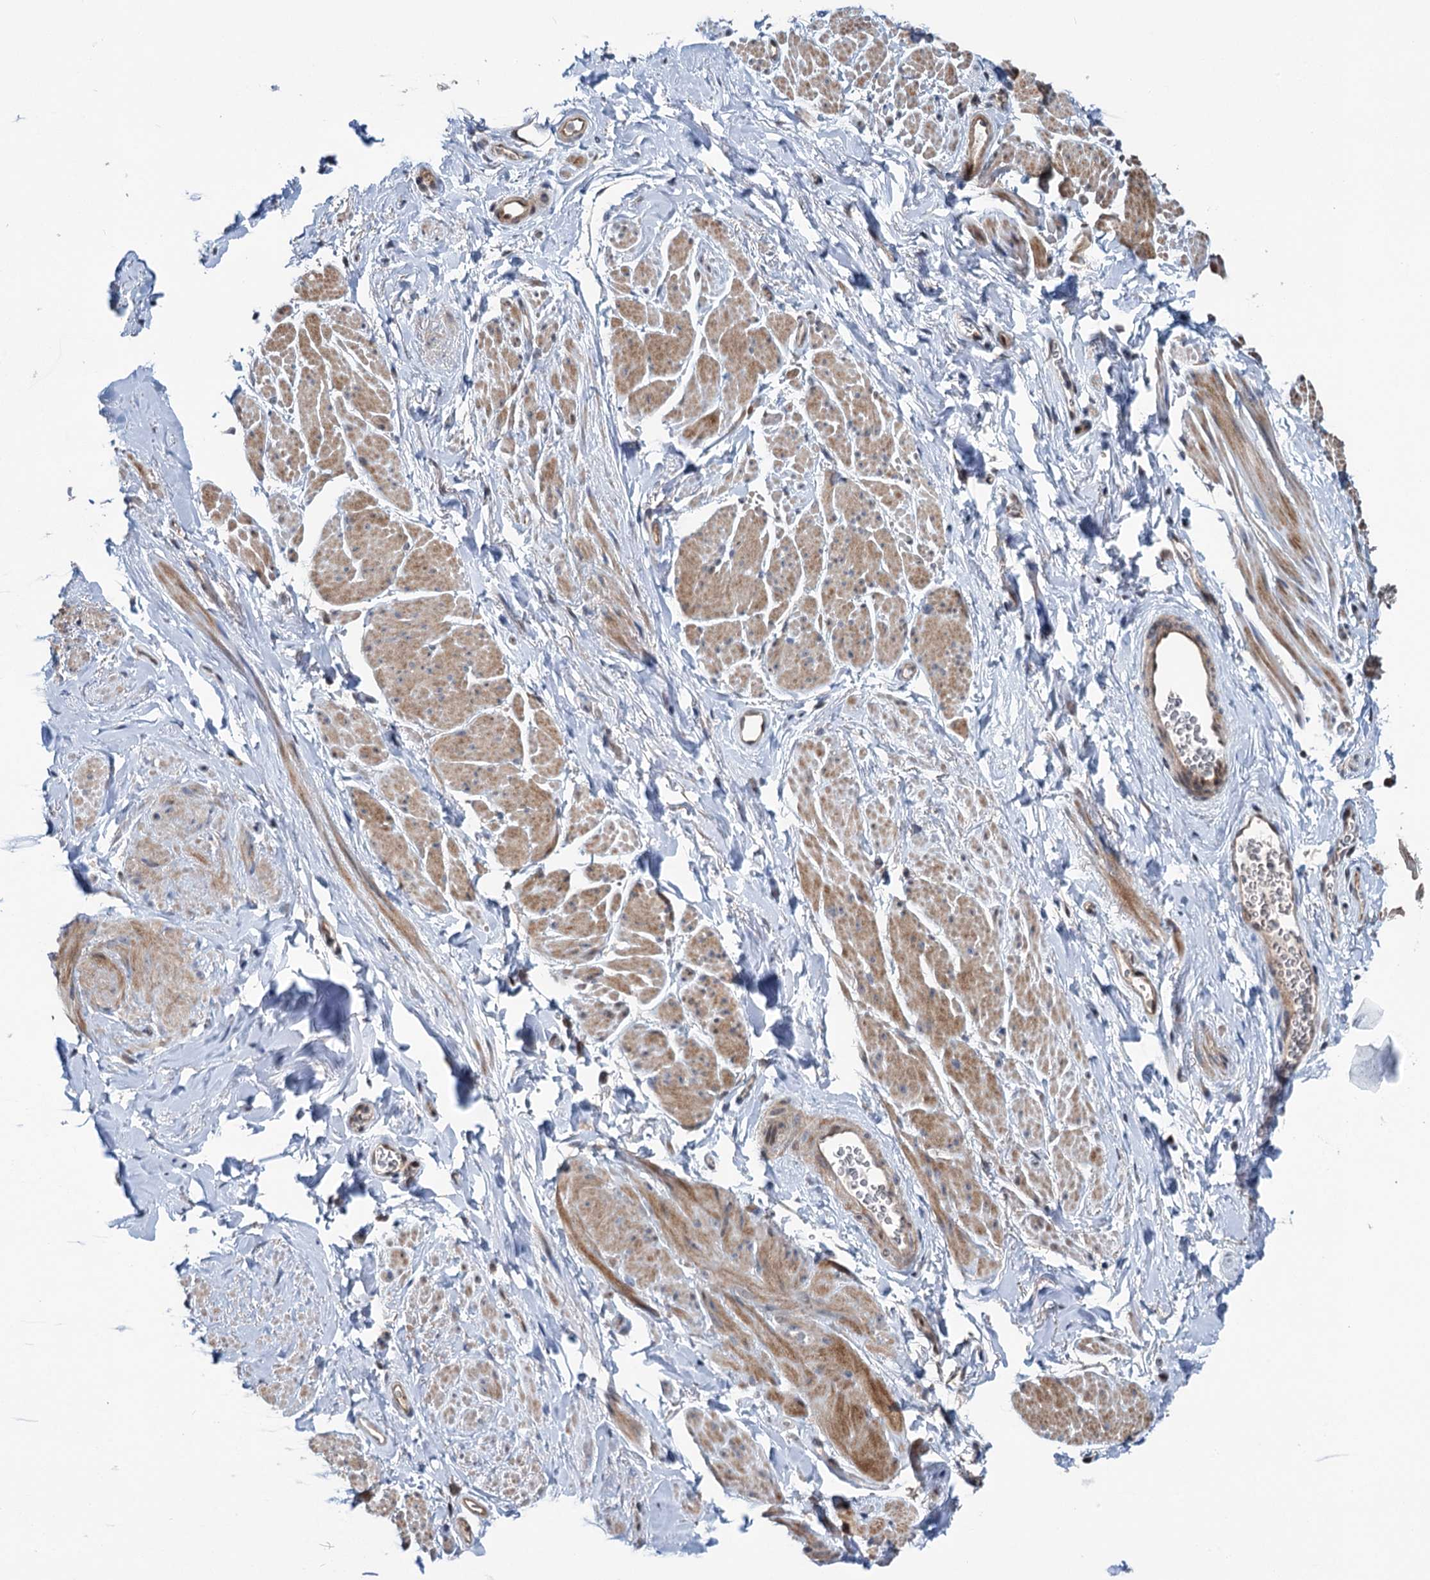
{"staining": {"intensity": "moderate", "quantity": "25%-75%", "location": "cytoplasmic/membranous"}, "tissue": "smooth muscle", "cell_type": "Smooth muscle cells", "image_type": "normal", "snomed": [{"axis": "morphology", "description": "Normal tissue, NOS"}, {"axis": "topography", "description": "Smooth muscle"}, {"axis": "topography", "description": "Peripheral nerve tissue"}], "caption": "Smooth muscle stained for a protein (brown) displays moderate cytoplasmic/membranous positive expression in about 25%-75% of smooth muscle cells.", "gene": "GPBP1", "patient": {"sex": "male", "age": 69}}